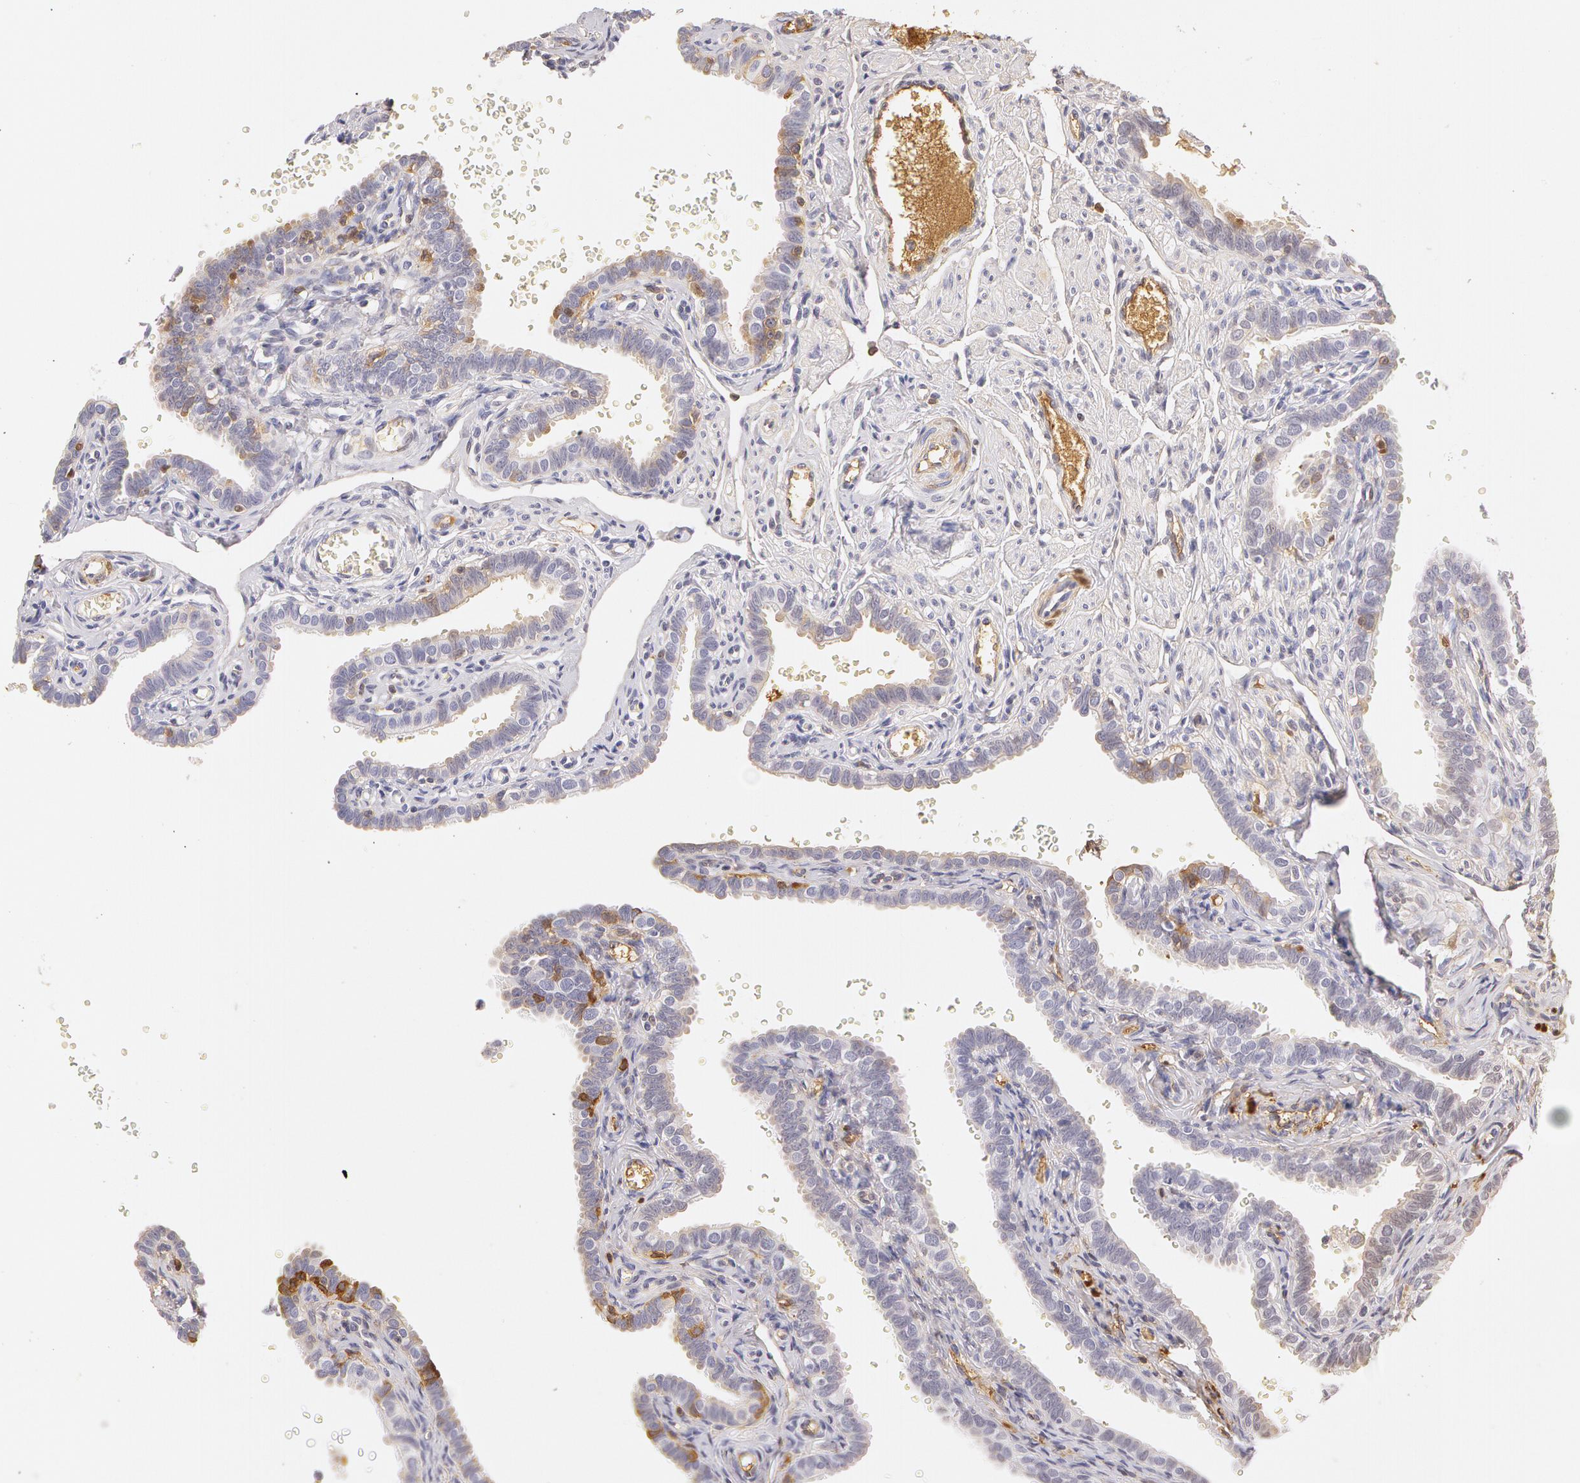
{"staining": {"intensity": "negative", "quantity": "none", "location": "none"}, "tissue": "fallopian tube", "cell_type": "Glandular cells", "image_type": "normal", "snomed": [{"axis": "morphology", "description": "Normal tissue, NOS"}, {"axis": "topography", "description": "Fallopian tube"}], "caption": "IHC micrograph of normal fallopian tube stained for a protein (brown), which exhibits no expression in glandular cells.", "gene": "AHSG", "patient": {"sex": "female", "age": 35}}